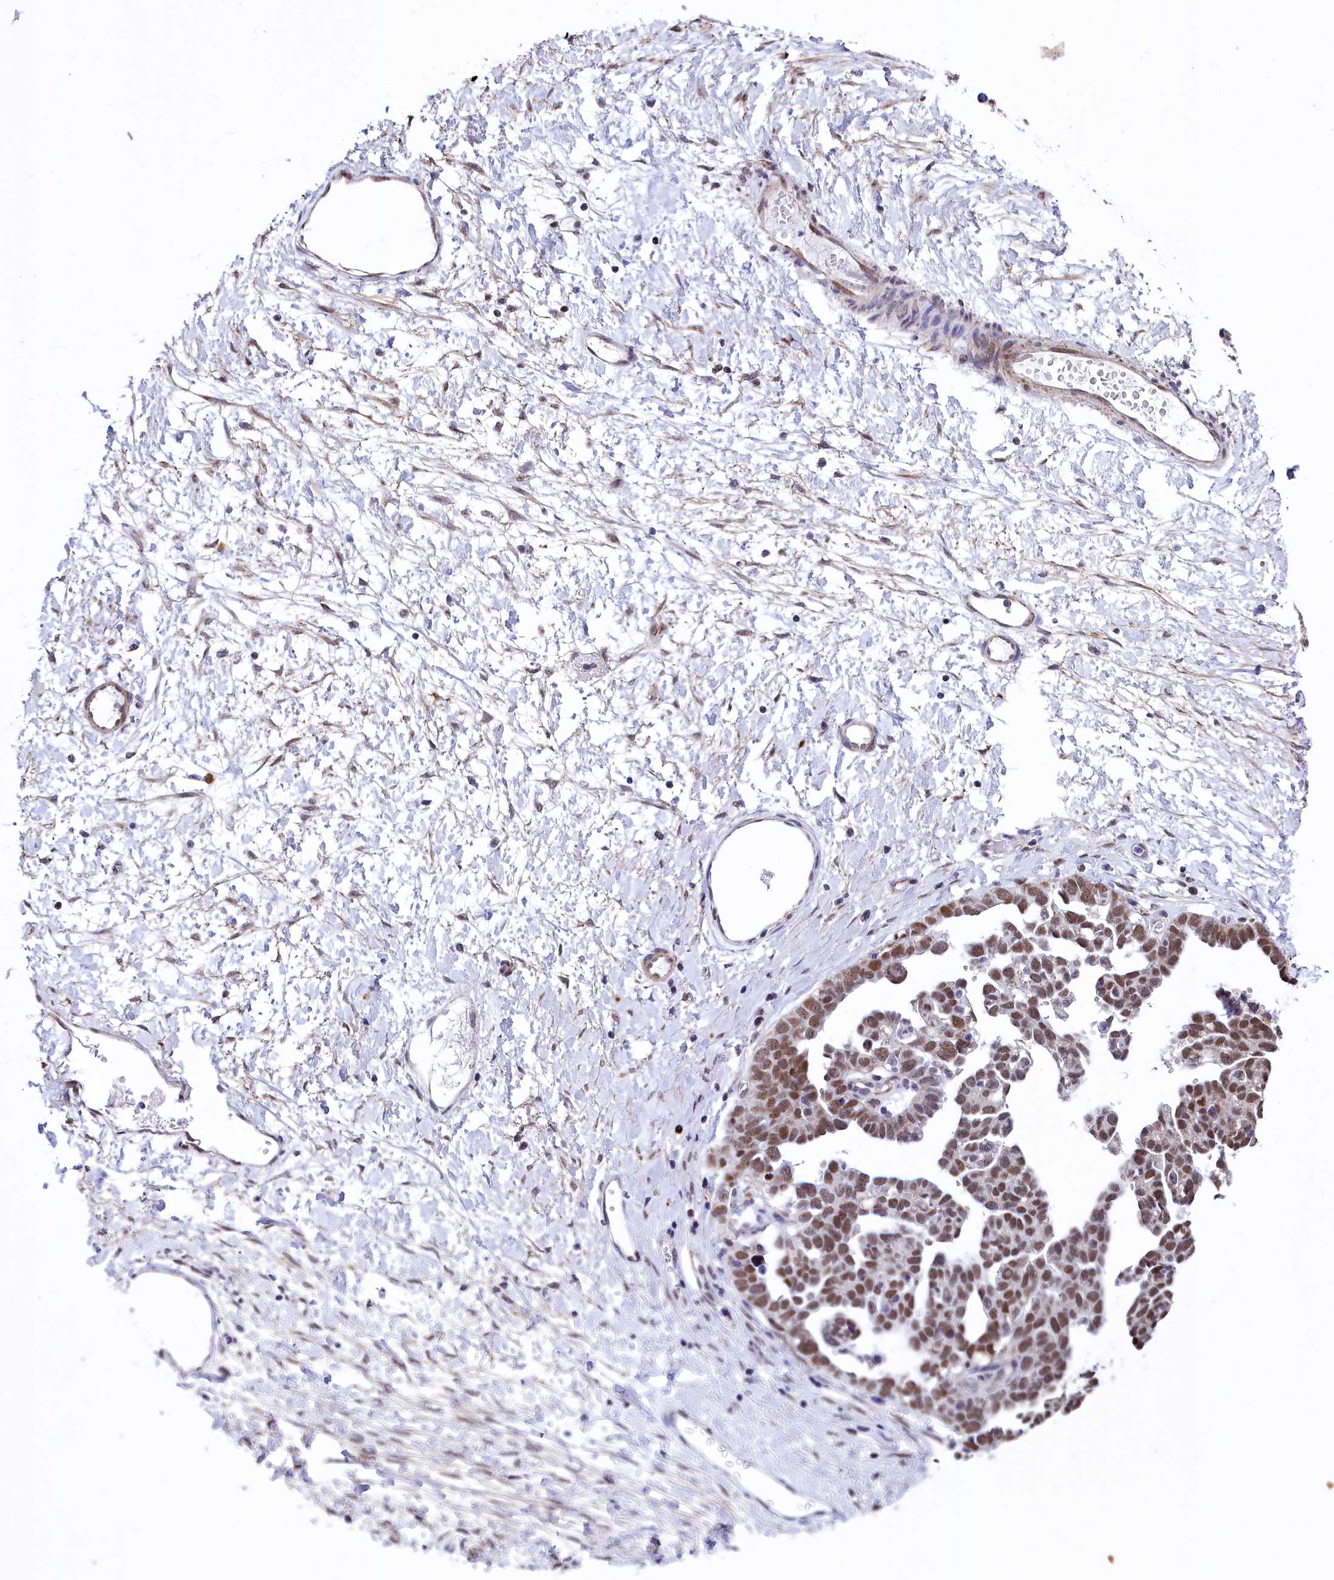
{"staining": {"intensity": "moderate", "quantity": ">75%", "location": "nuclear"}, "tissue": "ovarian cancer", "cell_type": "Tumor cells", "image_type": "cancer", "snomed": [{"axis": "morphology", "description": "Cystadenocarcinoma, serous, NOS"}, {"axis": "topography", "description": "Ovary"}], "caption": "Immunohistochemistry (IHC) (DAB (3,3'-diaminobenzidine)) staining of ovarian cancer shows moderate nuclear protein expression in approximately >75% of tumor cells.", "gene": "MORN3", "patient": {"sex": "female", "age": 54}}